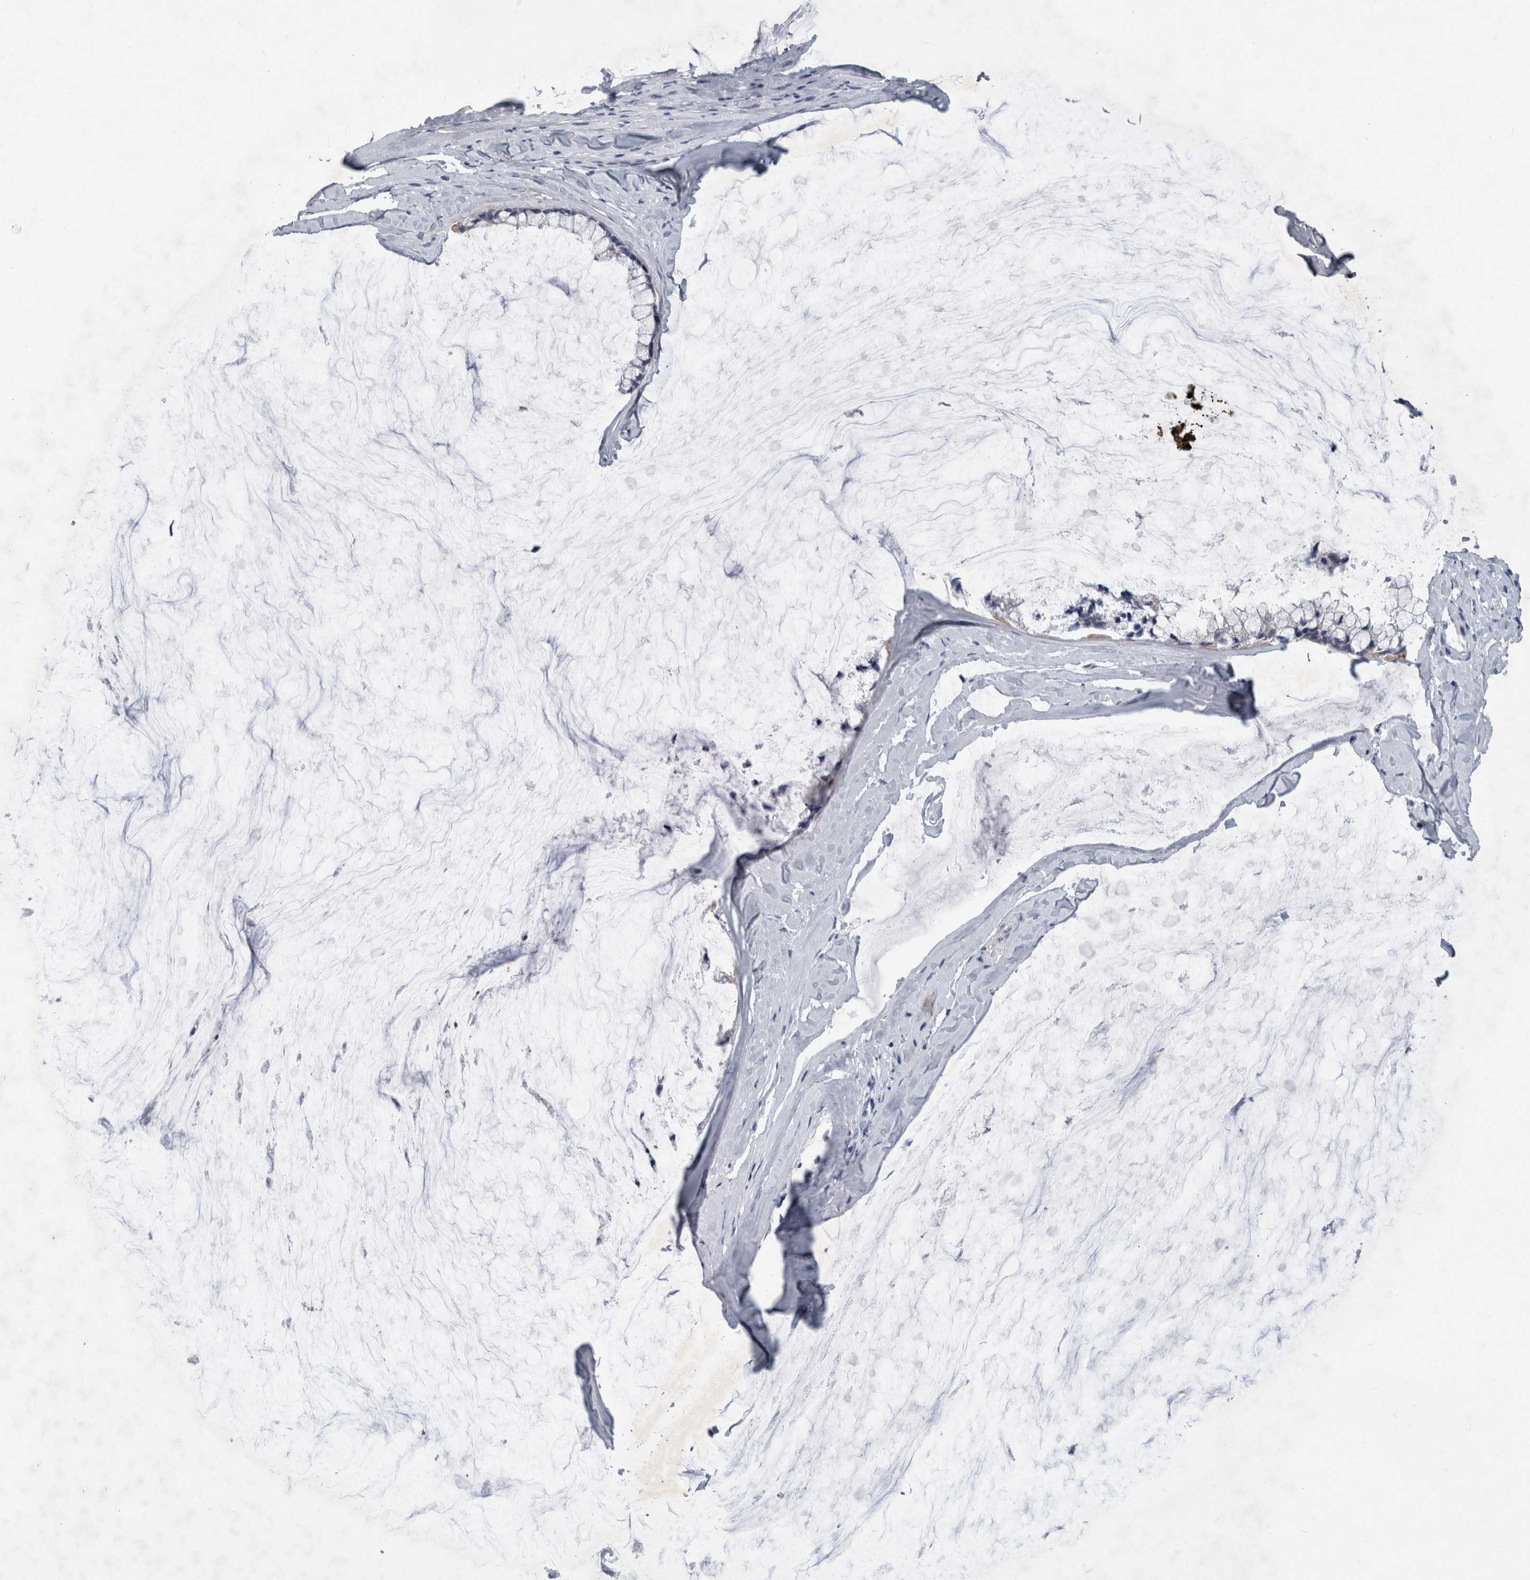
{"staining": {"intensity": "negative", "quantity": "none", "location": "none"}, "tissue": "ovarian cancer", "cell_type": "Tumor cells", "image_type": "cancer", "snomed": [{"axis": "morphology", "description": "Cystadenocarcinoma, mucinous, NOS"}, {"axis": "topography", "description": "Ovary"}], "caption": "DAB immunohistochemical staining of ovarian mucinous cystadenocarcinoma reveals no significant positivity in tumor cells.", "gene": "FAM83H", "patient": {"sex": "female", "age": 39}}